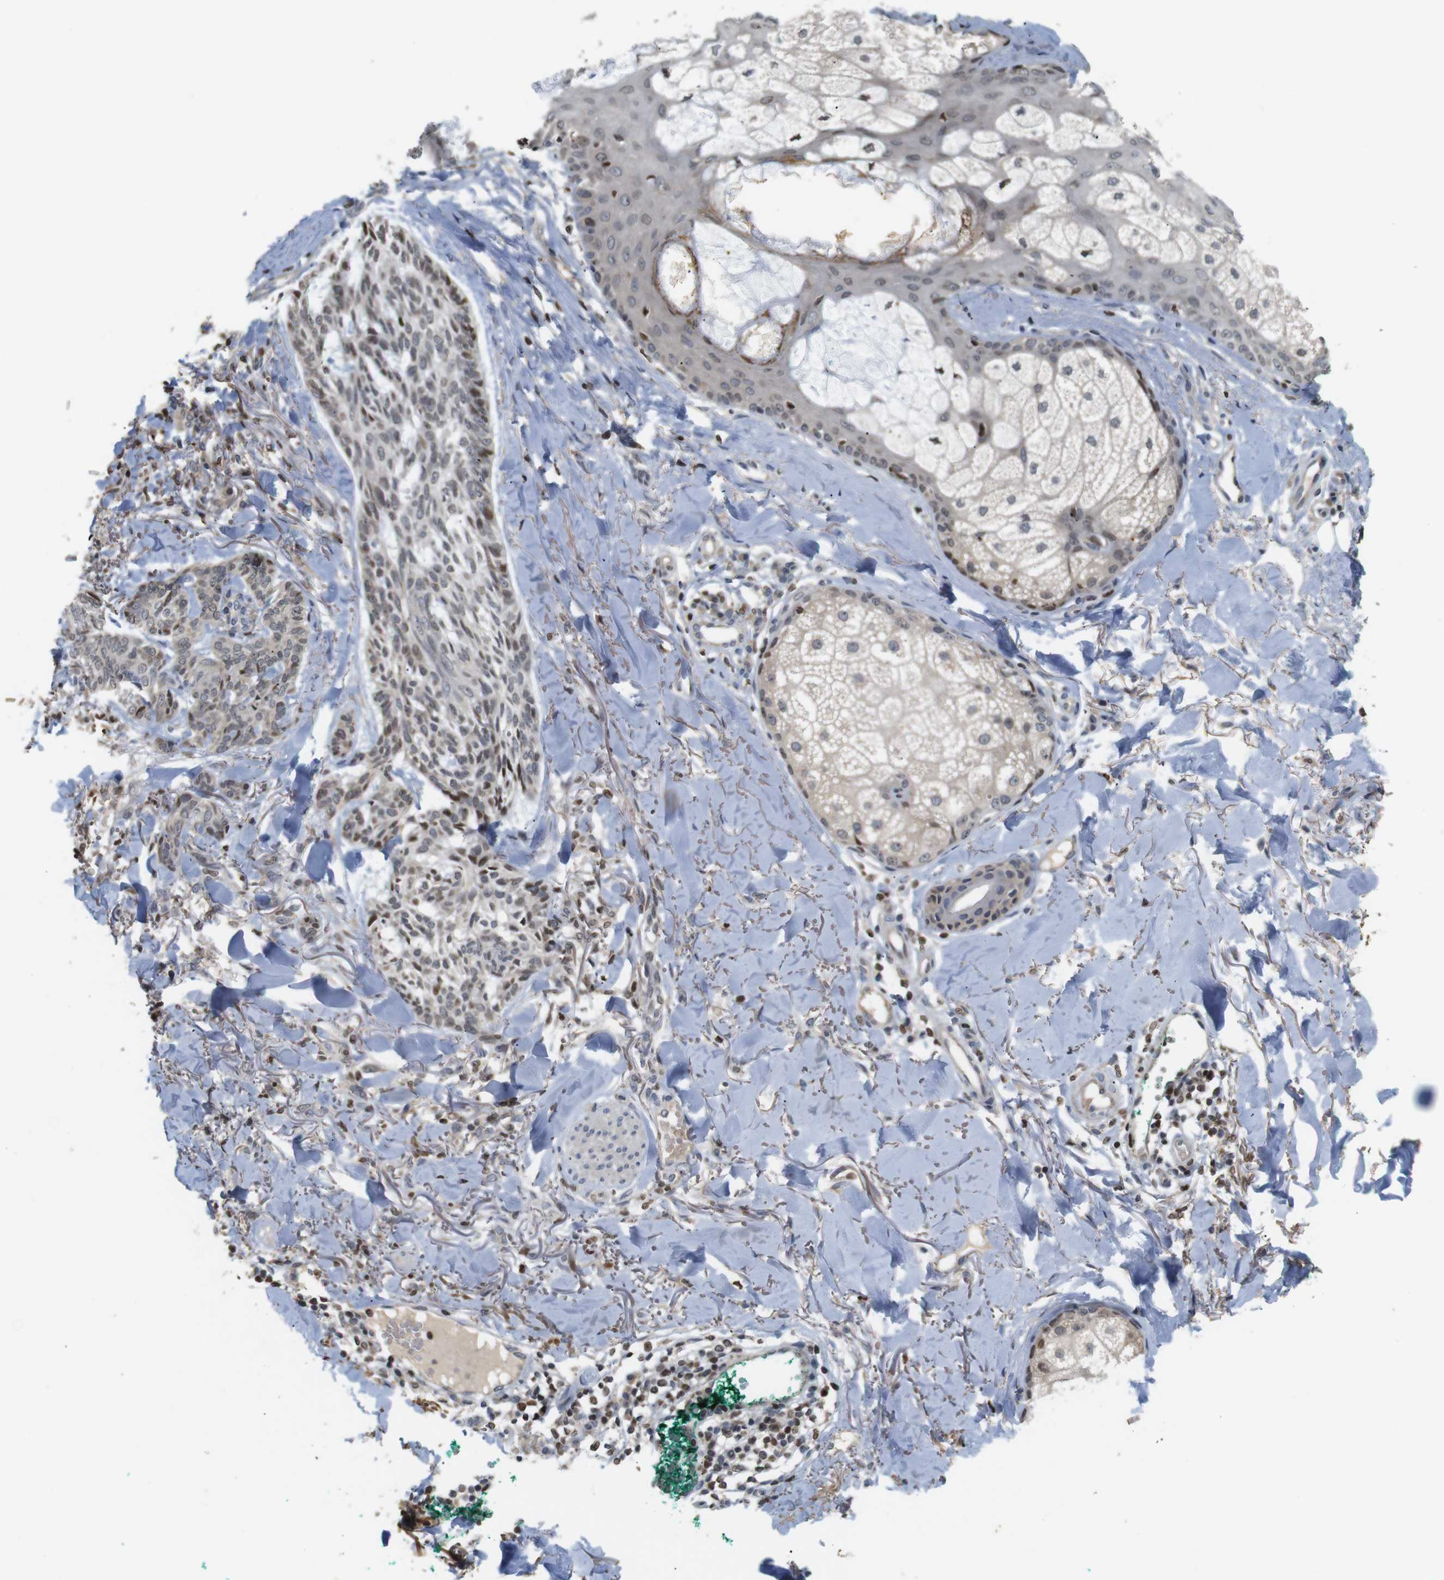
{"staining": {"intensity": "moderate", "quantity": "<25%", "location": "nuclear"}, "tissue": "skin cancer", "cell_type": "Tumor cells", "image_type": "cancer", "snomed": [{"axis": "morphology", "description": "Basal cell carcinoma"}, {"axis": "topography", "description": "Skin"}], "caption": "Human skin basal cell carcinoma stained for a protein (brown) reveals moderate nuclear positive positivity in approximately <25% of tumor cells.", "gene": "MBD1", "patient": {"sex": "male", "age": 43}}